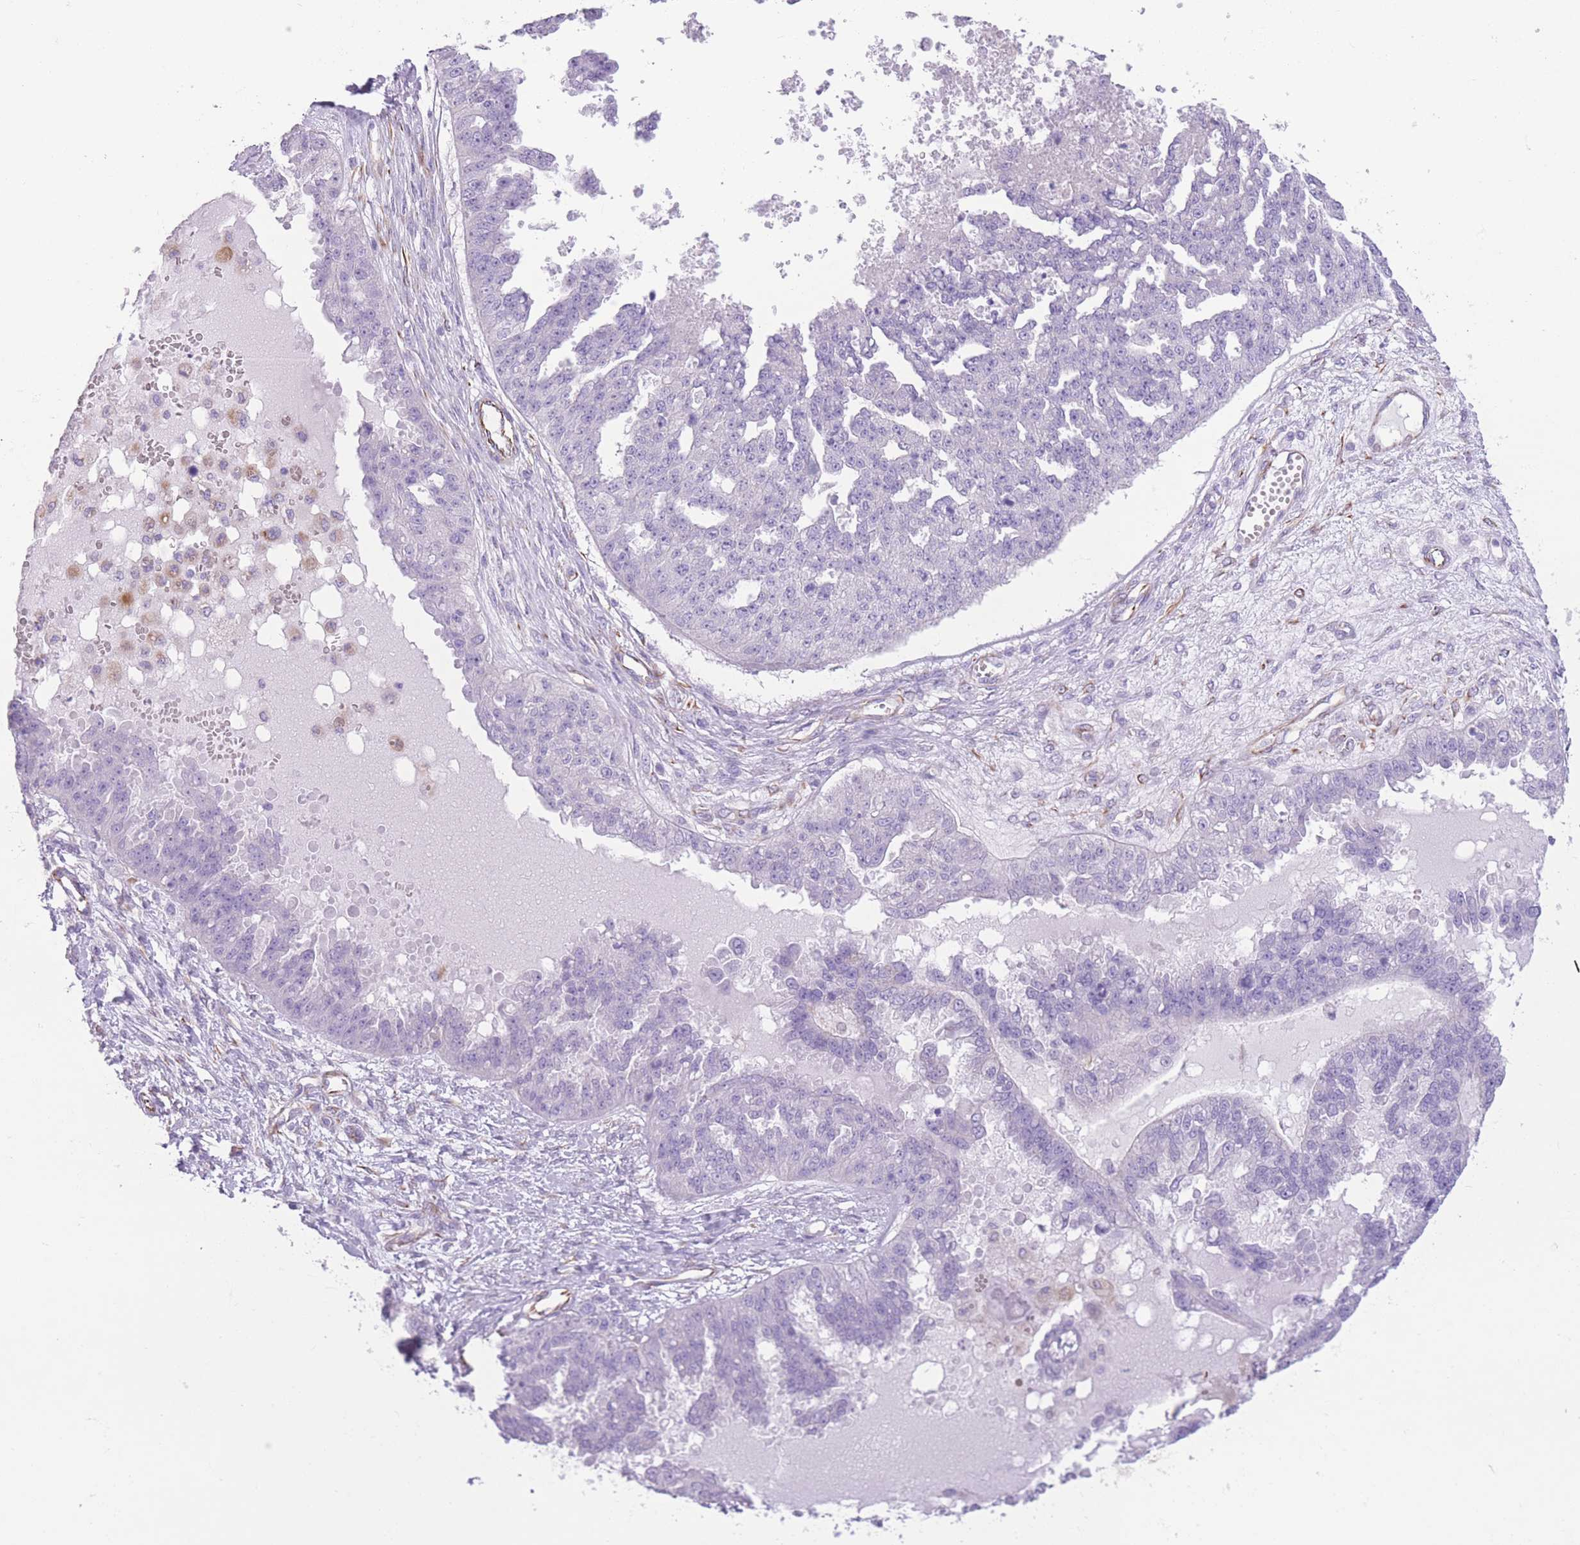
{"staining": {"intensity": "negative", "quantity": "none", "location": "none"}, "tissue": "ovarian cancer", "cell_type": "Tumor cells", "image_type": "cancer", "snomed": [{"axis": "morphology", "description": "Cystadenocarcinoma, serous, NOS"}, {"axis": "topography", "description": "Ovary"}], "caption": "Micrograph shows no significant protein expression in tumor cells of ovarian serous cystadenocarcinoma.", "gene": "PTCD1", "patient": {"sex": "female", "age": 58}}